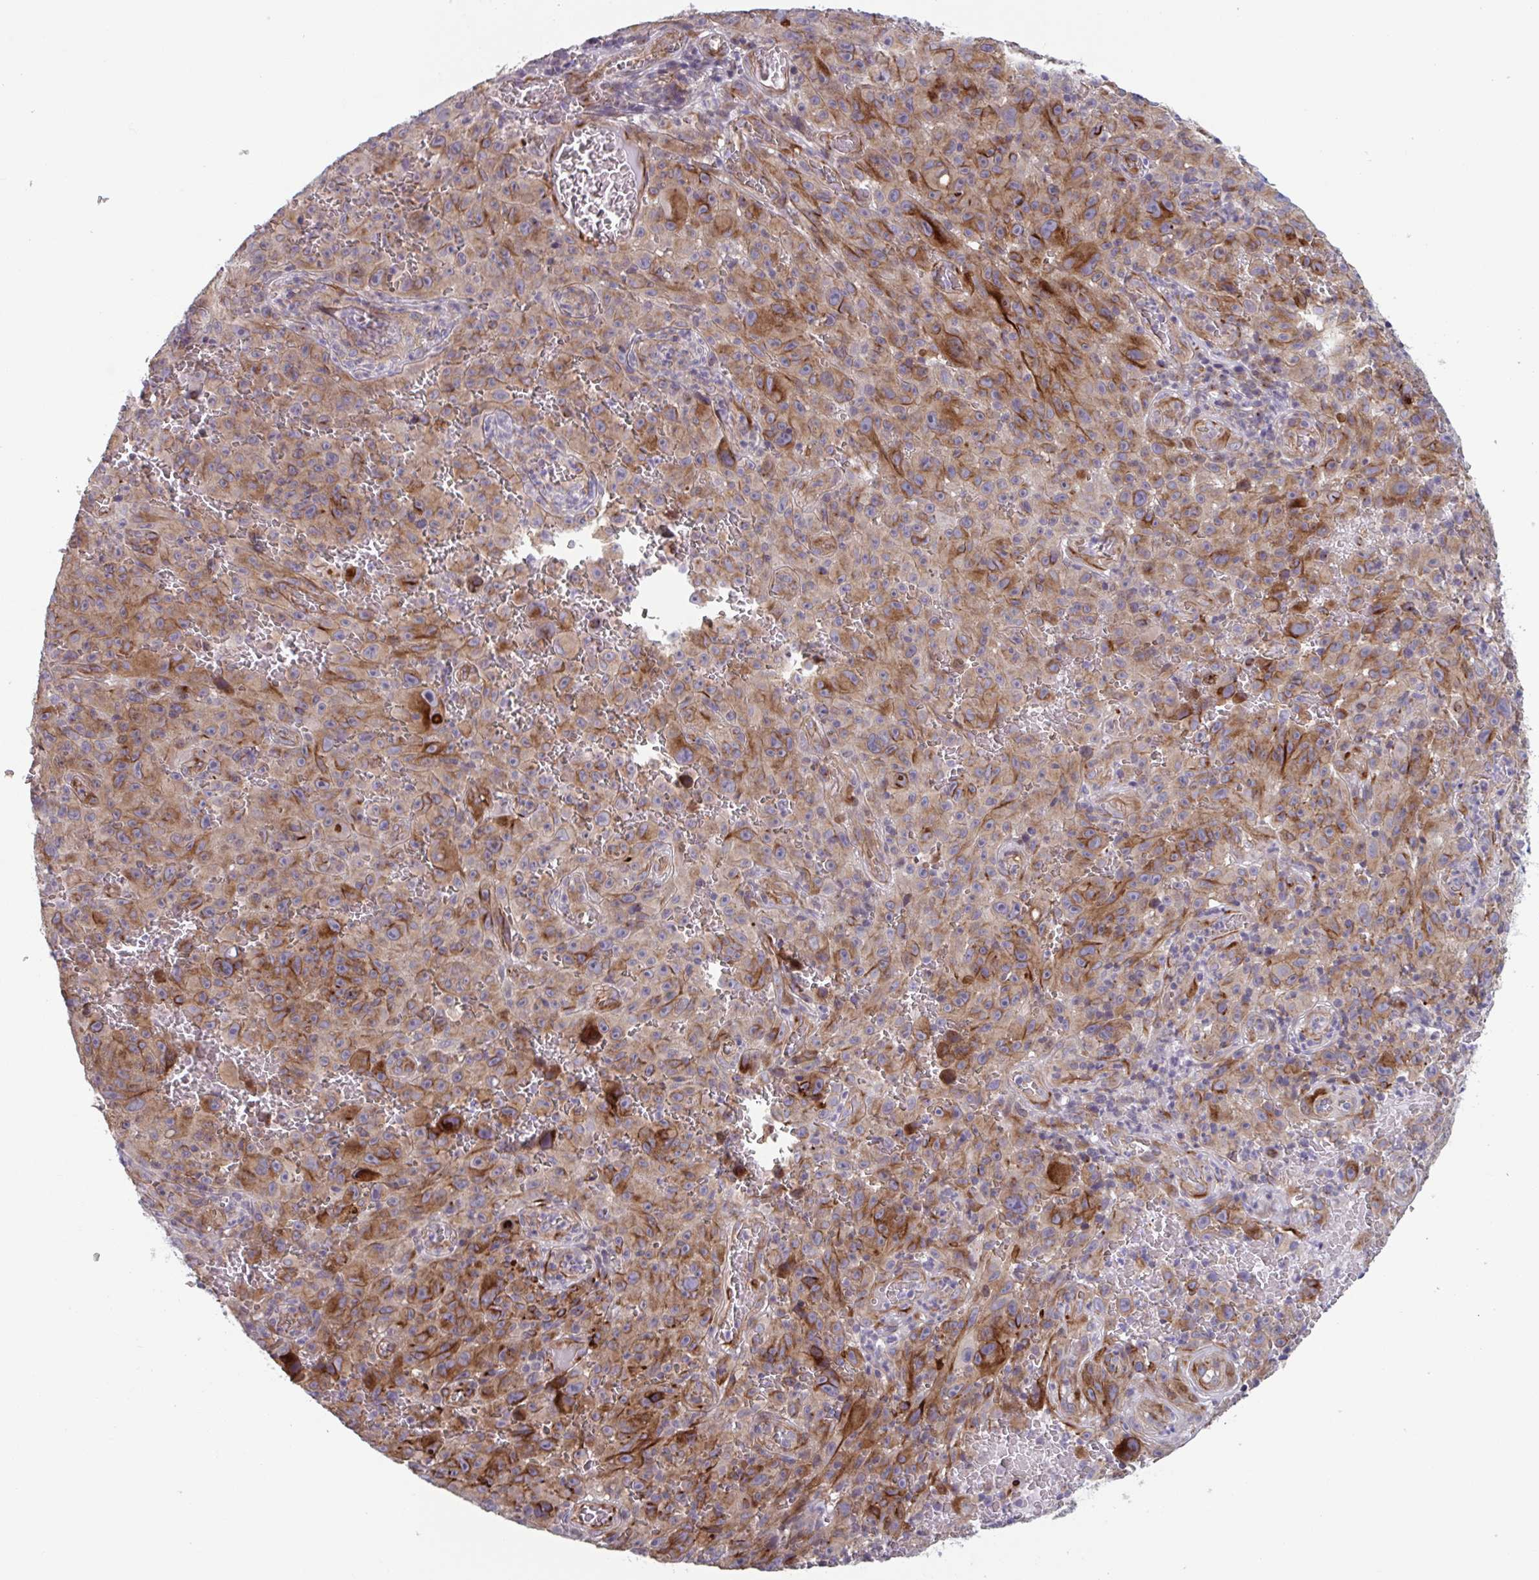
{"staining": {"intensity": "moderate", "quantity": ">75%", "location": "cytoplasmic/membranous"}, "tissue": "melanoma", "cell_type": "Tumor cells", "image_type": "cancer", "snomed": [{"axis": "morphology", "description": "Malignant melanoma, NOS"}, {"axis": "topography", "description": "Skin"}], "caption": "Human malignant melanoma stained for a protein (brown) shows moderate cytoplasmic/membranous positive expression in approximately >75% of tumor cells.", "gene": "TNFSF10", "patient": {"sex": "female", "age": 82}}